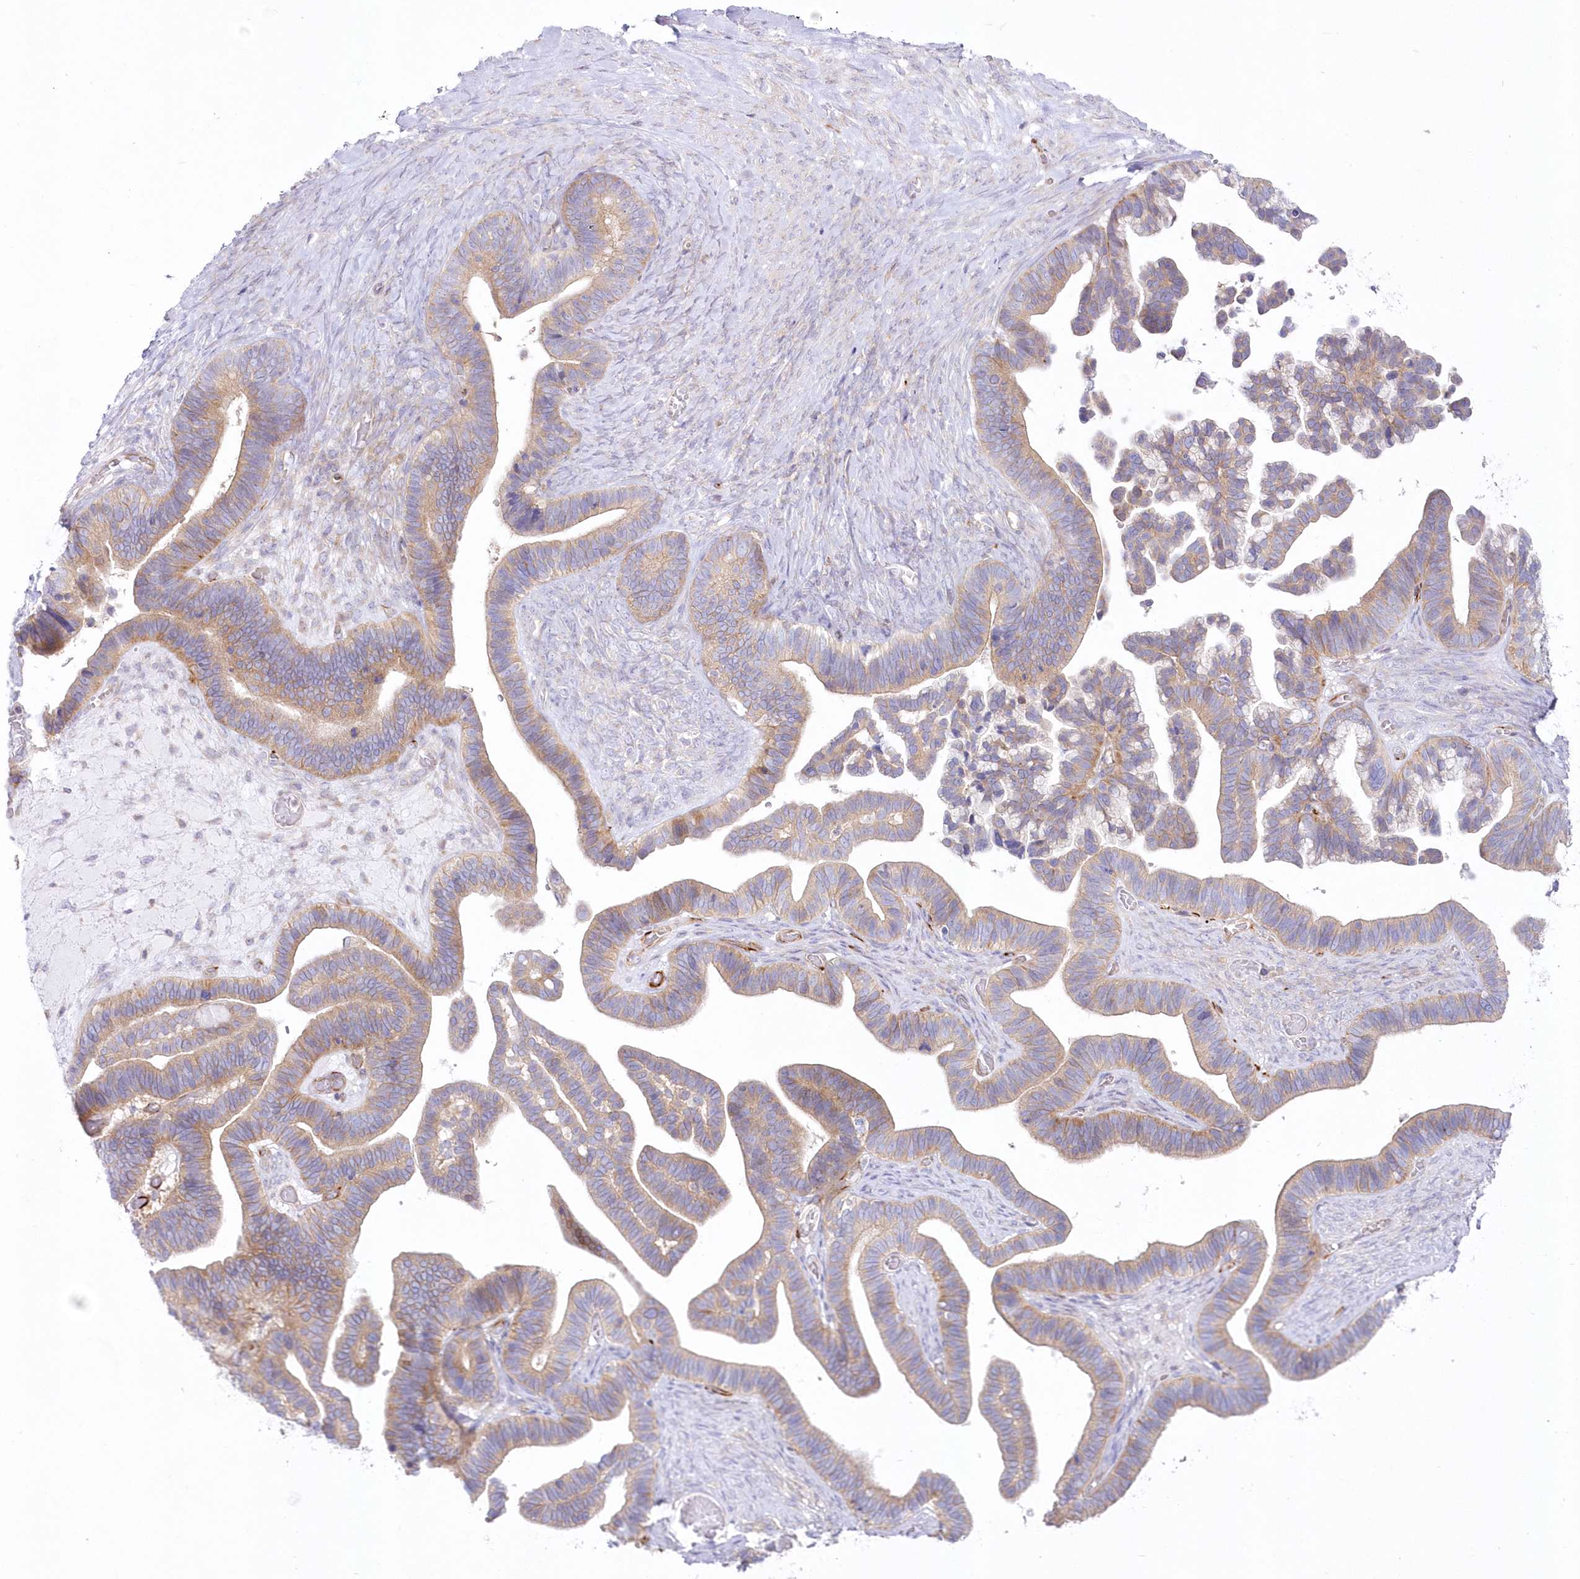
{"staining": {"intensity": "moderate", "quantity": ">75%", "location": "cytoplasmic/membranous"}, "tissue": "ovarian cancer", "cell_type": "Tumor cells", "image_type": "cancer", "snomed": [{"axis": "morphology", "description": "Cystadenocarcinoma, serous, NOS"}, {"axis": "topography", "description": "Ovary"}], "caption": "Ovarian cancer stained with immunohistochemistry (IHC) displays moderate cytoplasmic/membranous positivity in approximately >75% of tumor cells.", "gene": "ZNF843", "patient": {"sex": "female", "age": 56}}